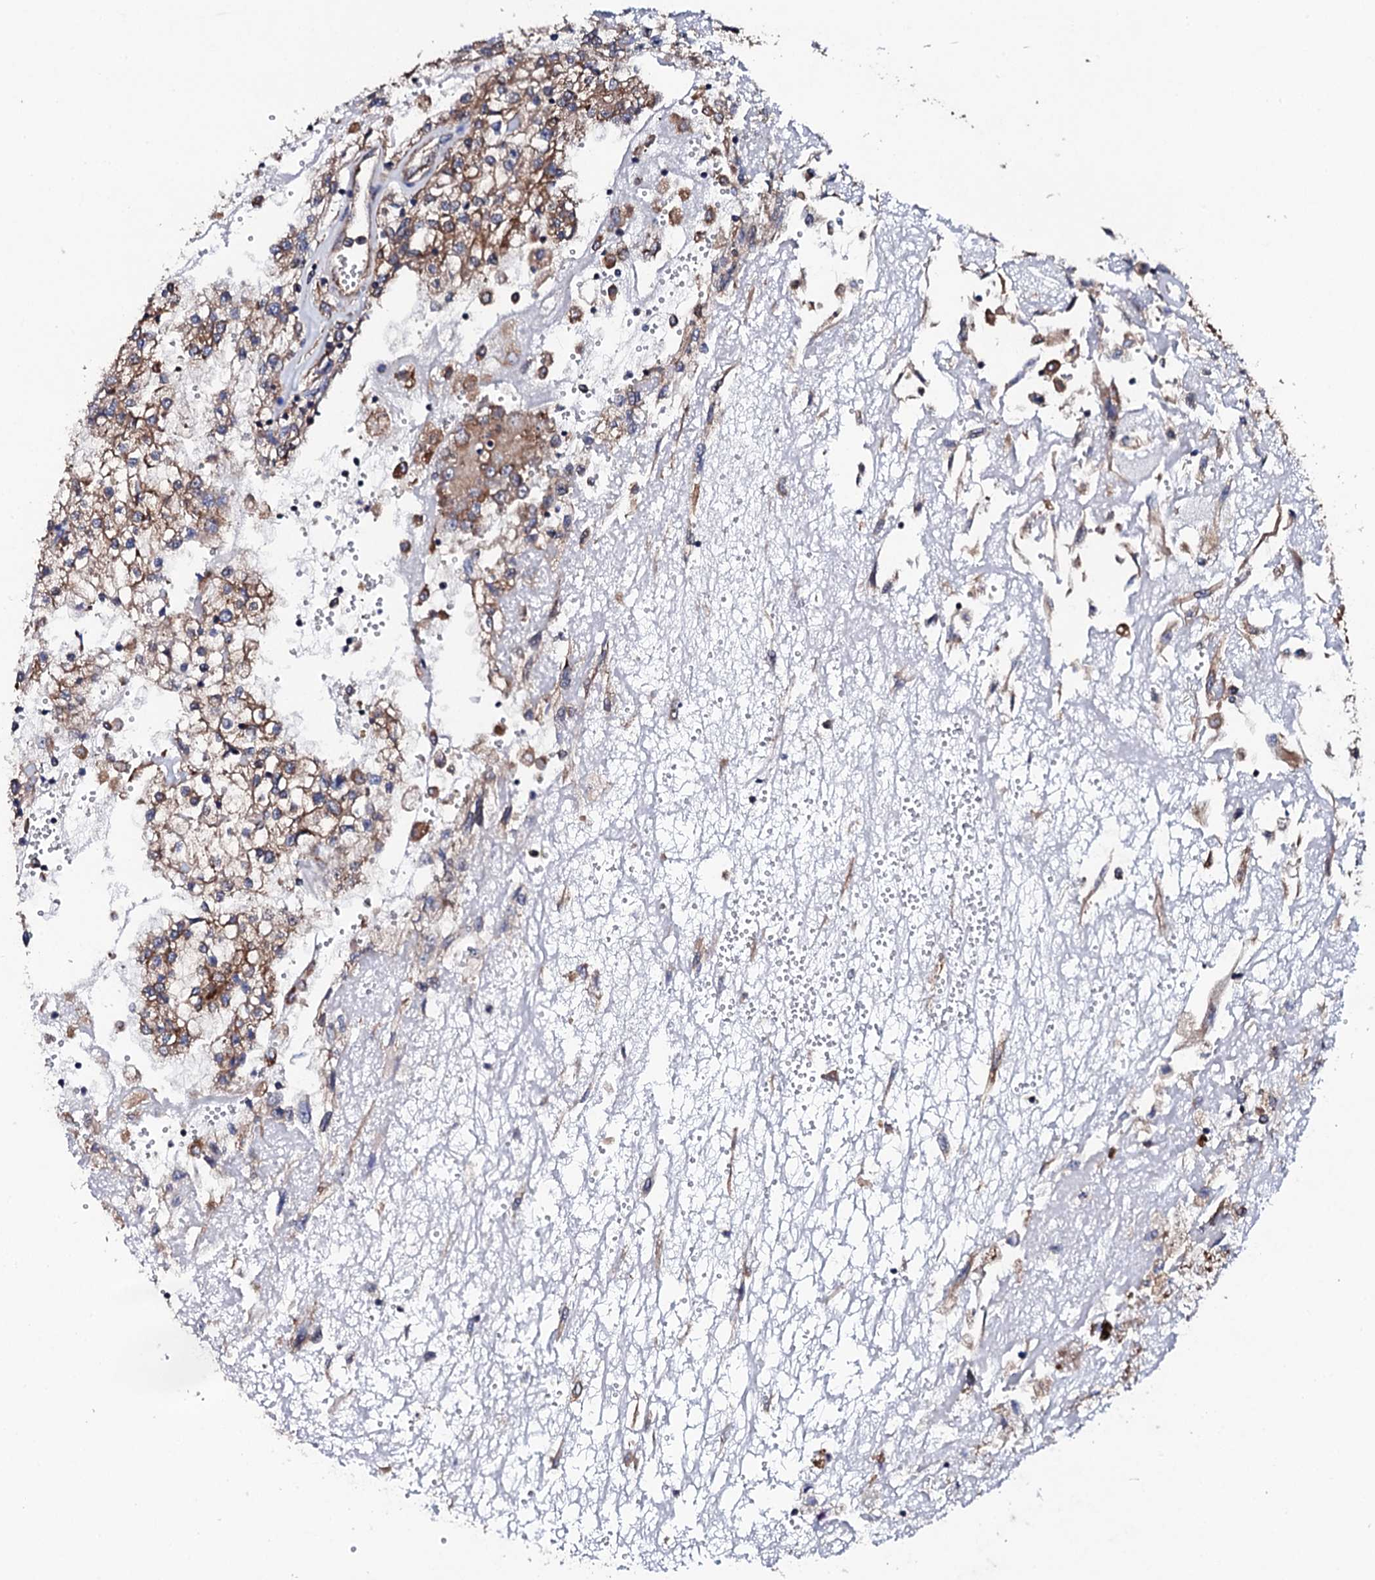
{"staining": {"intensity": "moderate", "quantity": ">75%", "location": "cytoplasmic/membranous"}, "tissue": "renal cancer", "cell_type": "Tumor cells", "image_type": "cancer", "snomed": [{"axis": "morphology", "description": "Adenocarcinoma, NOS"}, {"axis": "topography", "description": "Kidney"}], "caption": "A brown stain shows moderate cytoplasmic/membranous expression of a protein in human adenocarcinoma (renal) tumor cells.", "gene": "LIPT2", "patient": {"sex": "female", "age": 52}}